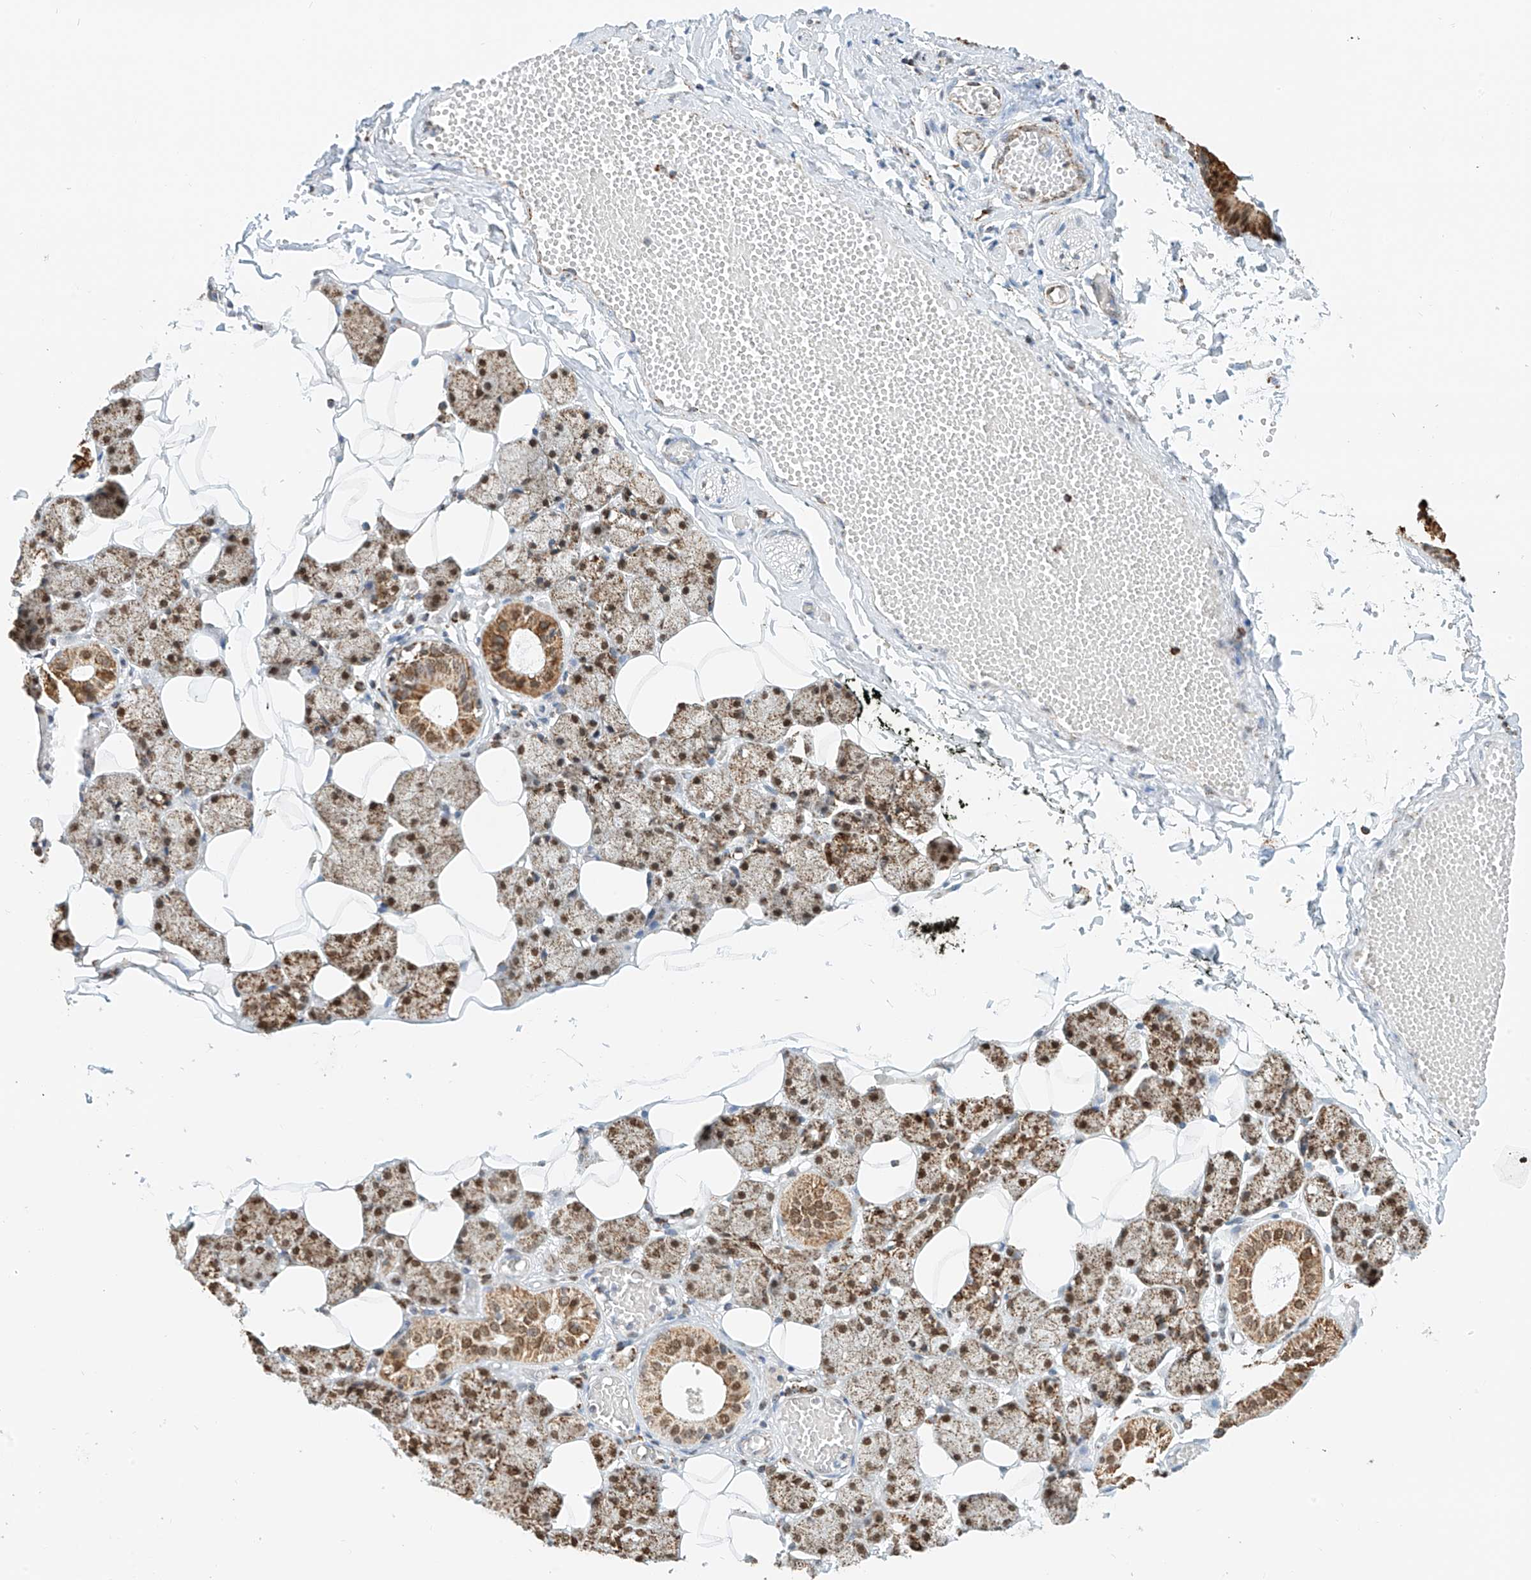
{"staining": {"intensity": "moderate", "quantity": ">75%", "location": "cytoplasmic/membranous"}, "tissue": "salivary gland", "cell_type": "Glandular cells", "image_type": "normal", "snomed": [{"axis": "morphology", "description": "Normal tissue, NOS"}, {"axis": "topography", "description": "Salivary gland"}], "caption": "The photomicrograph exhibits immunohistochemical staining of benign salivary gland. There is moderate cytoplasmic/membranous positivity is appreciated in approximately >75% of glandular cells.", "gene": "PPA2", "patient": {"sex": "female", "age": 33}}